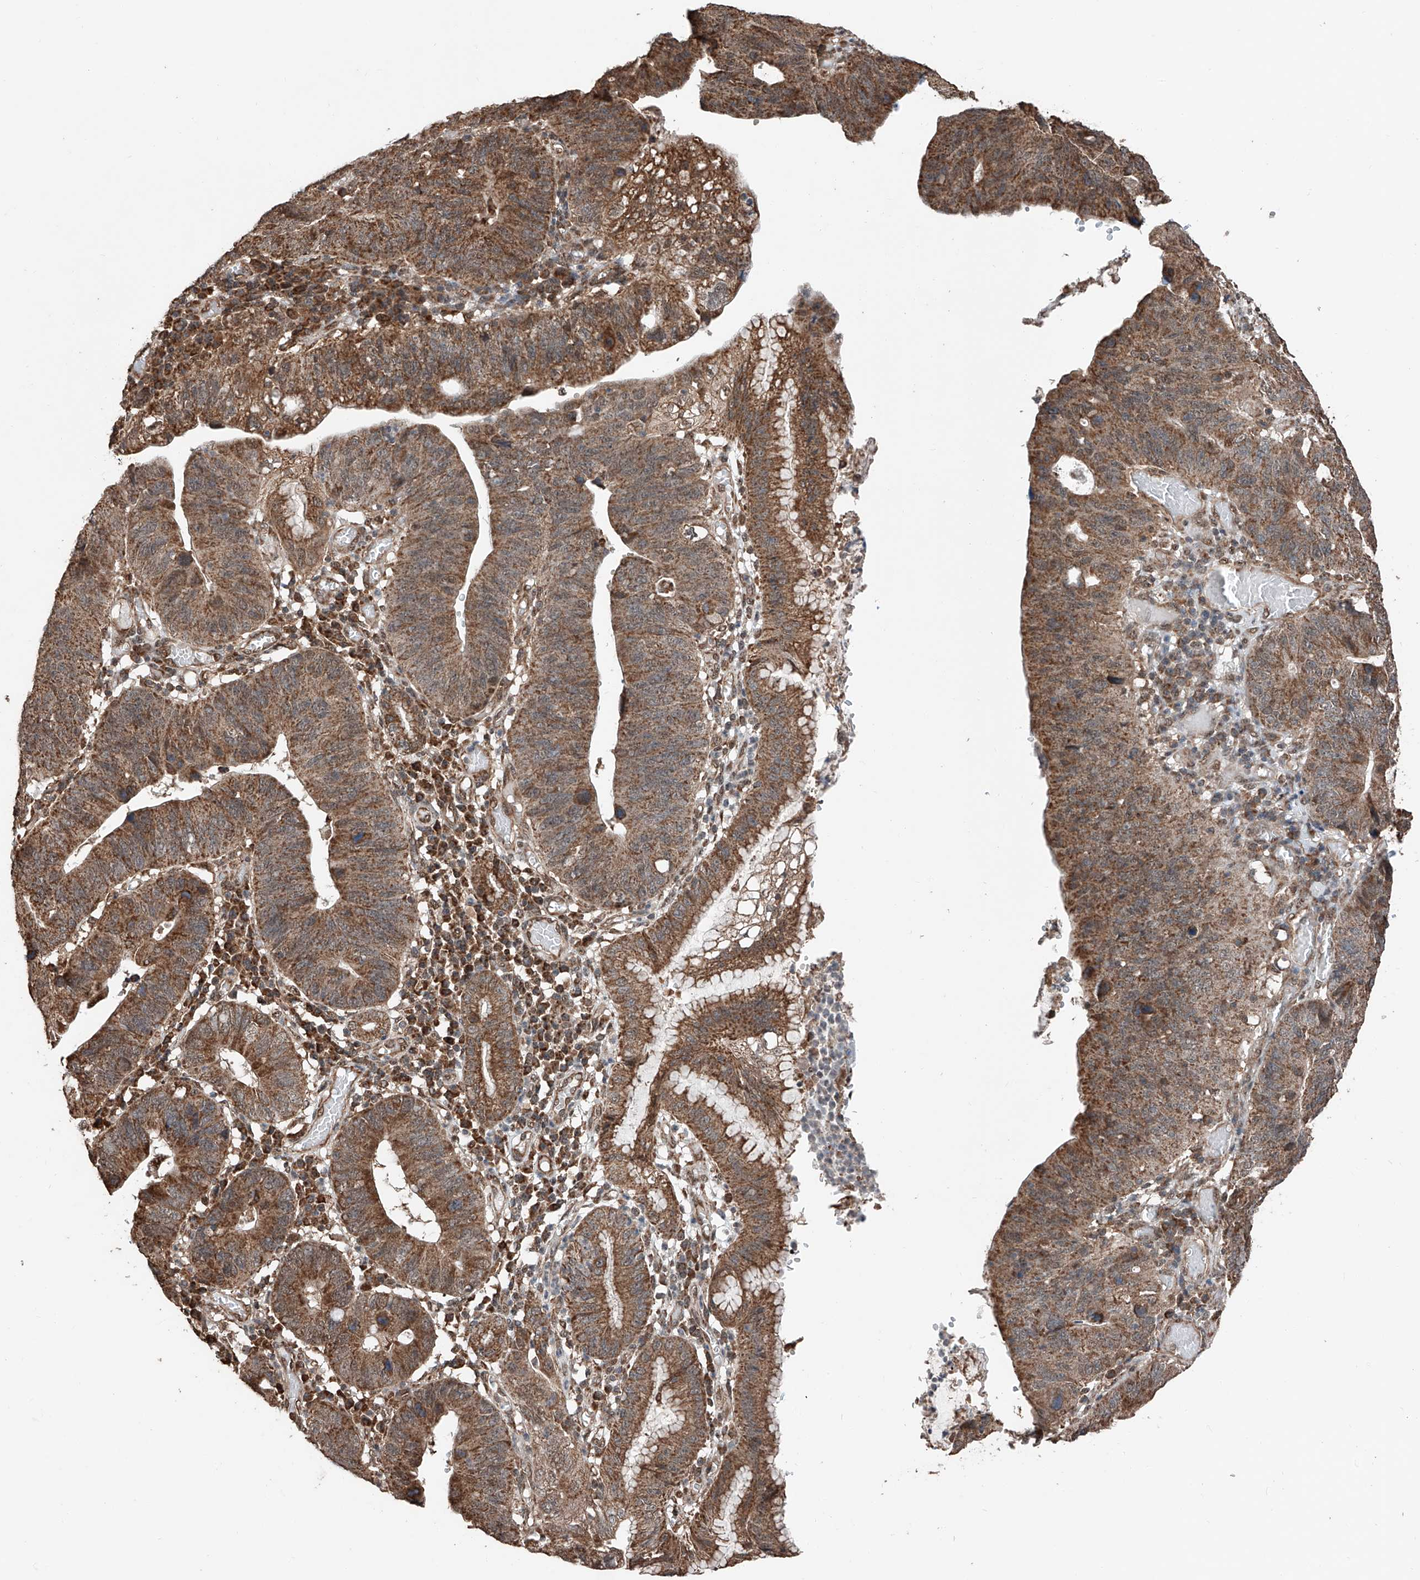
{"staining": {"intensity": "moderate", "quantity": ">75%", "location": "cytoplasmic/membranous"}, "tissue": "stomach cancer", "cell_type": "Tumor cells", "image_type": "cancer", "snomed": [{"axis": "morphology", "description": "Adenocarcinoma, NOS"}, {"axis": "topography", "description": "Stomach"}], "caption": "High-power microscopy captured an immunohistochemistry image of adenocarcinoma (stomach), revealing moderate cytoplasmic/membranous expression in approximately >75% of tumor cells.", "gene": "ZNF445", "patient": {"sex": "male", "age": 59}}